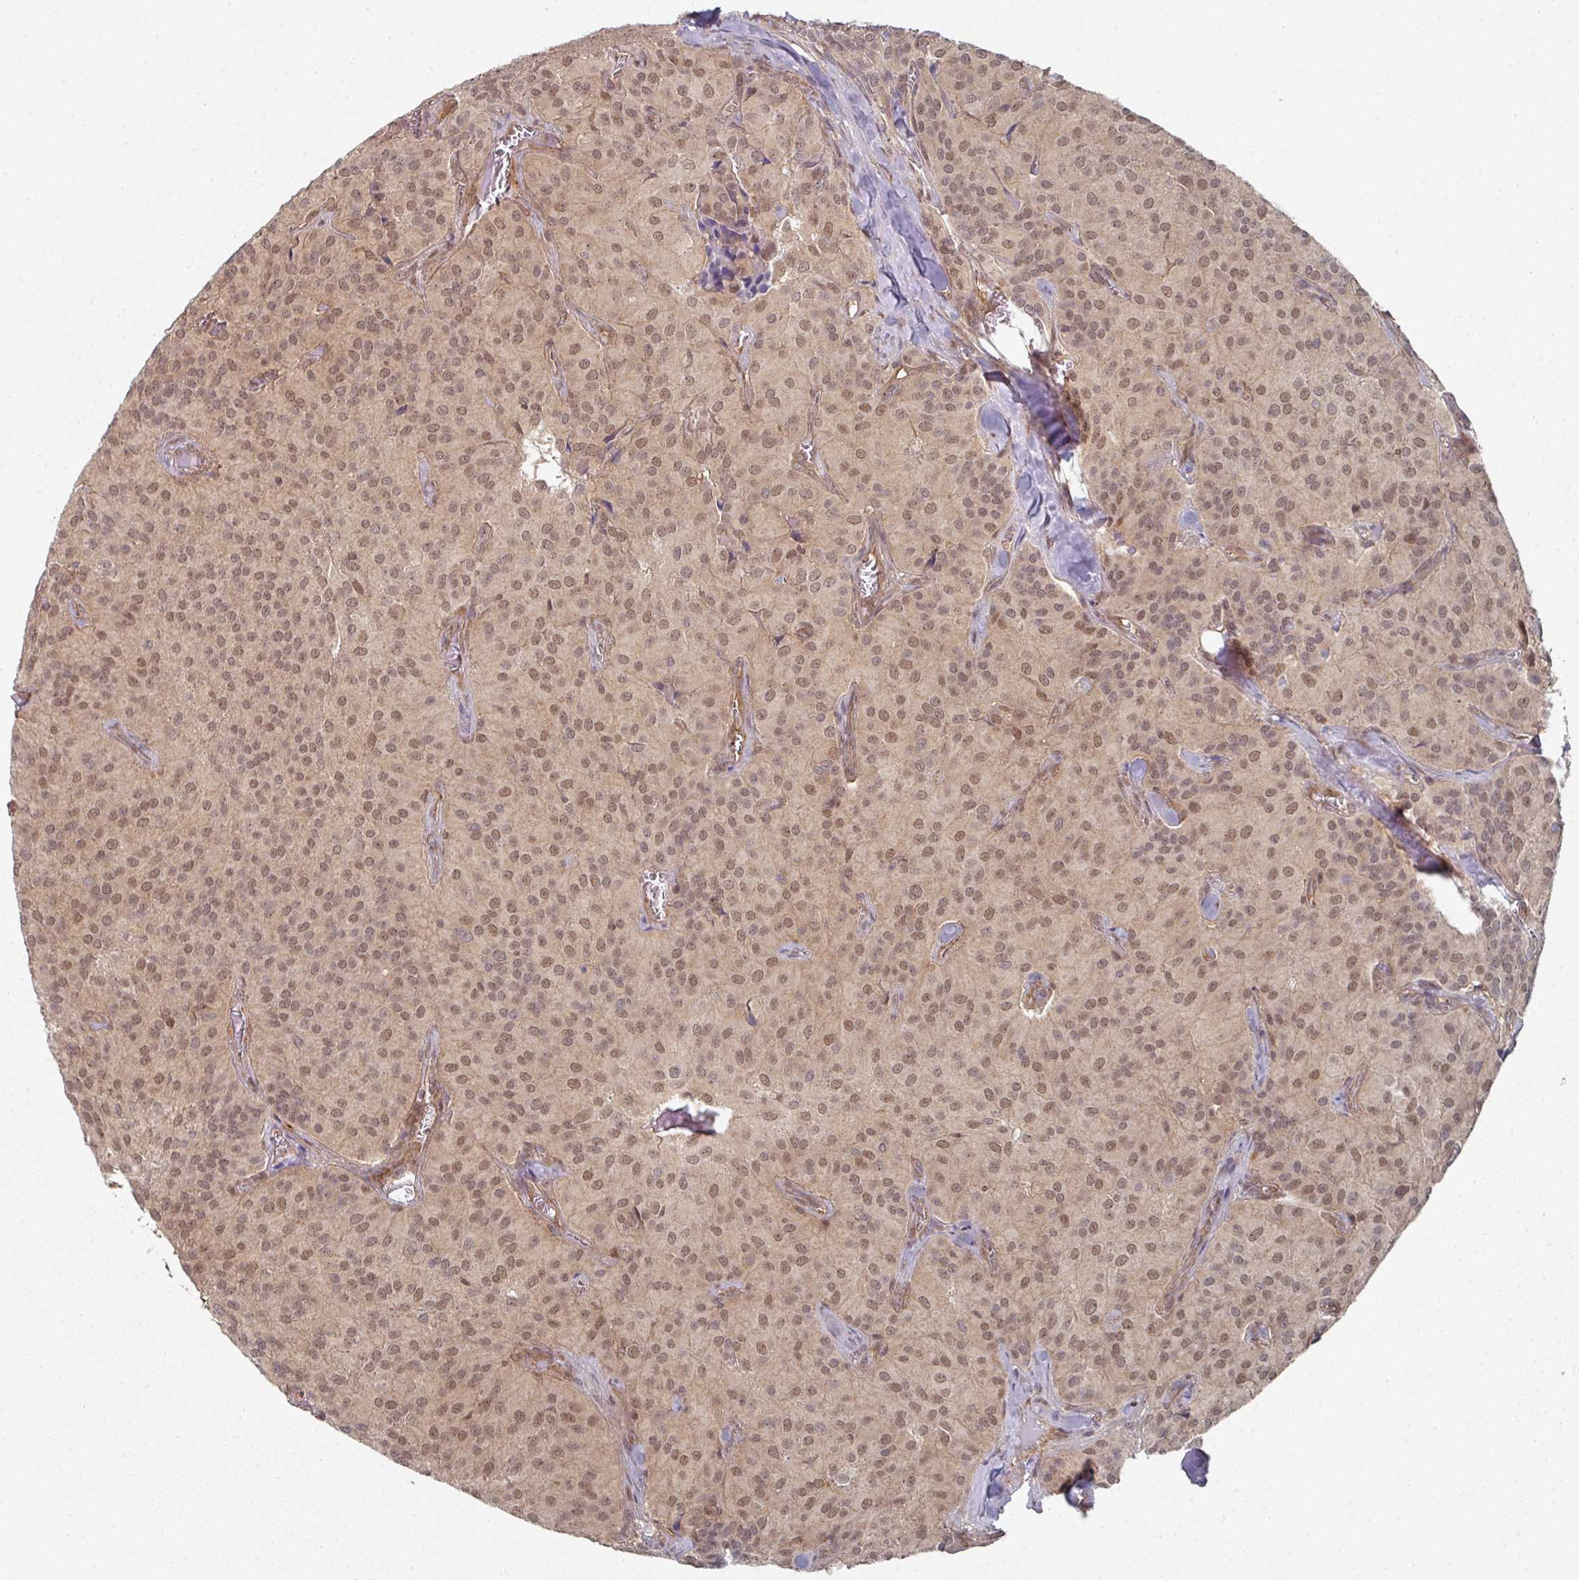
{"staining": {"intensity": "moderate", "quantity": ">75%", "location": "nuclear"}, "tissue": "glioma", "cell_type": "Tumor cells", "image_type": "cancer", "snomed": [{"axis": "morphology", "description": "Glioma, malignant, Low grade"}, {"axis": "topography", "description": "Brain"}], "caption": "A micrograph of human glioma stained for a protein shows moderate nuclear brown staining in tumor cells. (DAB IHC, brown staining for protein, blue staining for nuclei).", "gene": "PSME3IP1", "patient": {"sex": "male", "age": 42}}